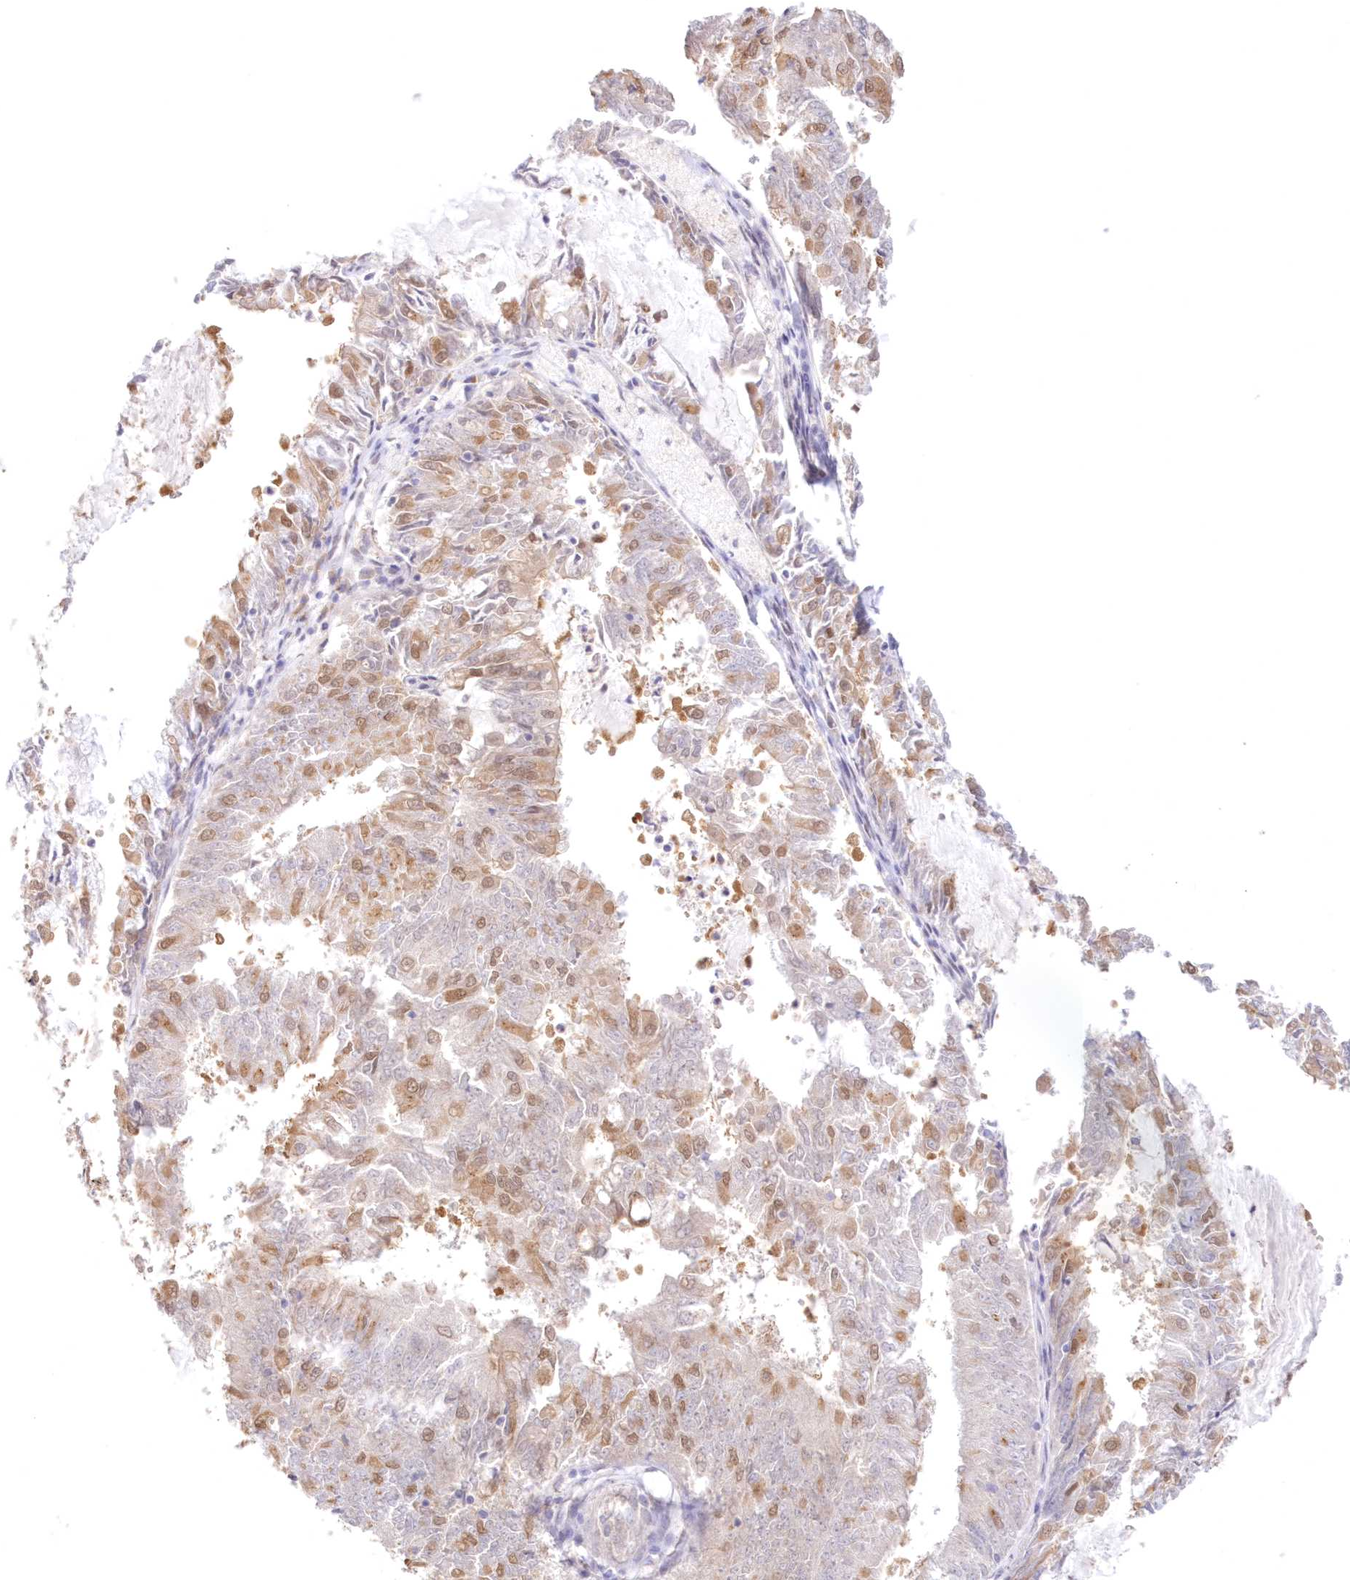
{"staining": {"intensity": "moderate", "quantity": "25%-75%", "location": "cytoplasmic/membranous,nuclear"}, "tissue": "endometrial cancer", "cell_type": "Tumor cells", "image_type": "cancer", "snomed": [{"axis": "morphology", "description": "Adenocarcinoma, NOS"}, {"axis": "topography", "description": "Endometrium"}], "caption": "Immunohistochemical staining of endometrial cancer displays medium levels of moderate cytoplasmic/membranous and nuclear positivity in approximately 25%-75% of tumor cells.", "gene": "RNPEP", "patient": {"sex": "female", "age": 57}}